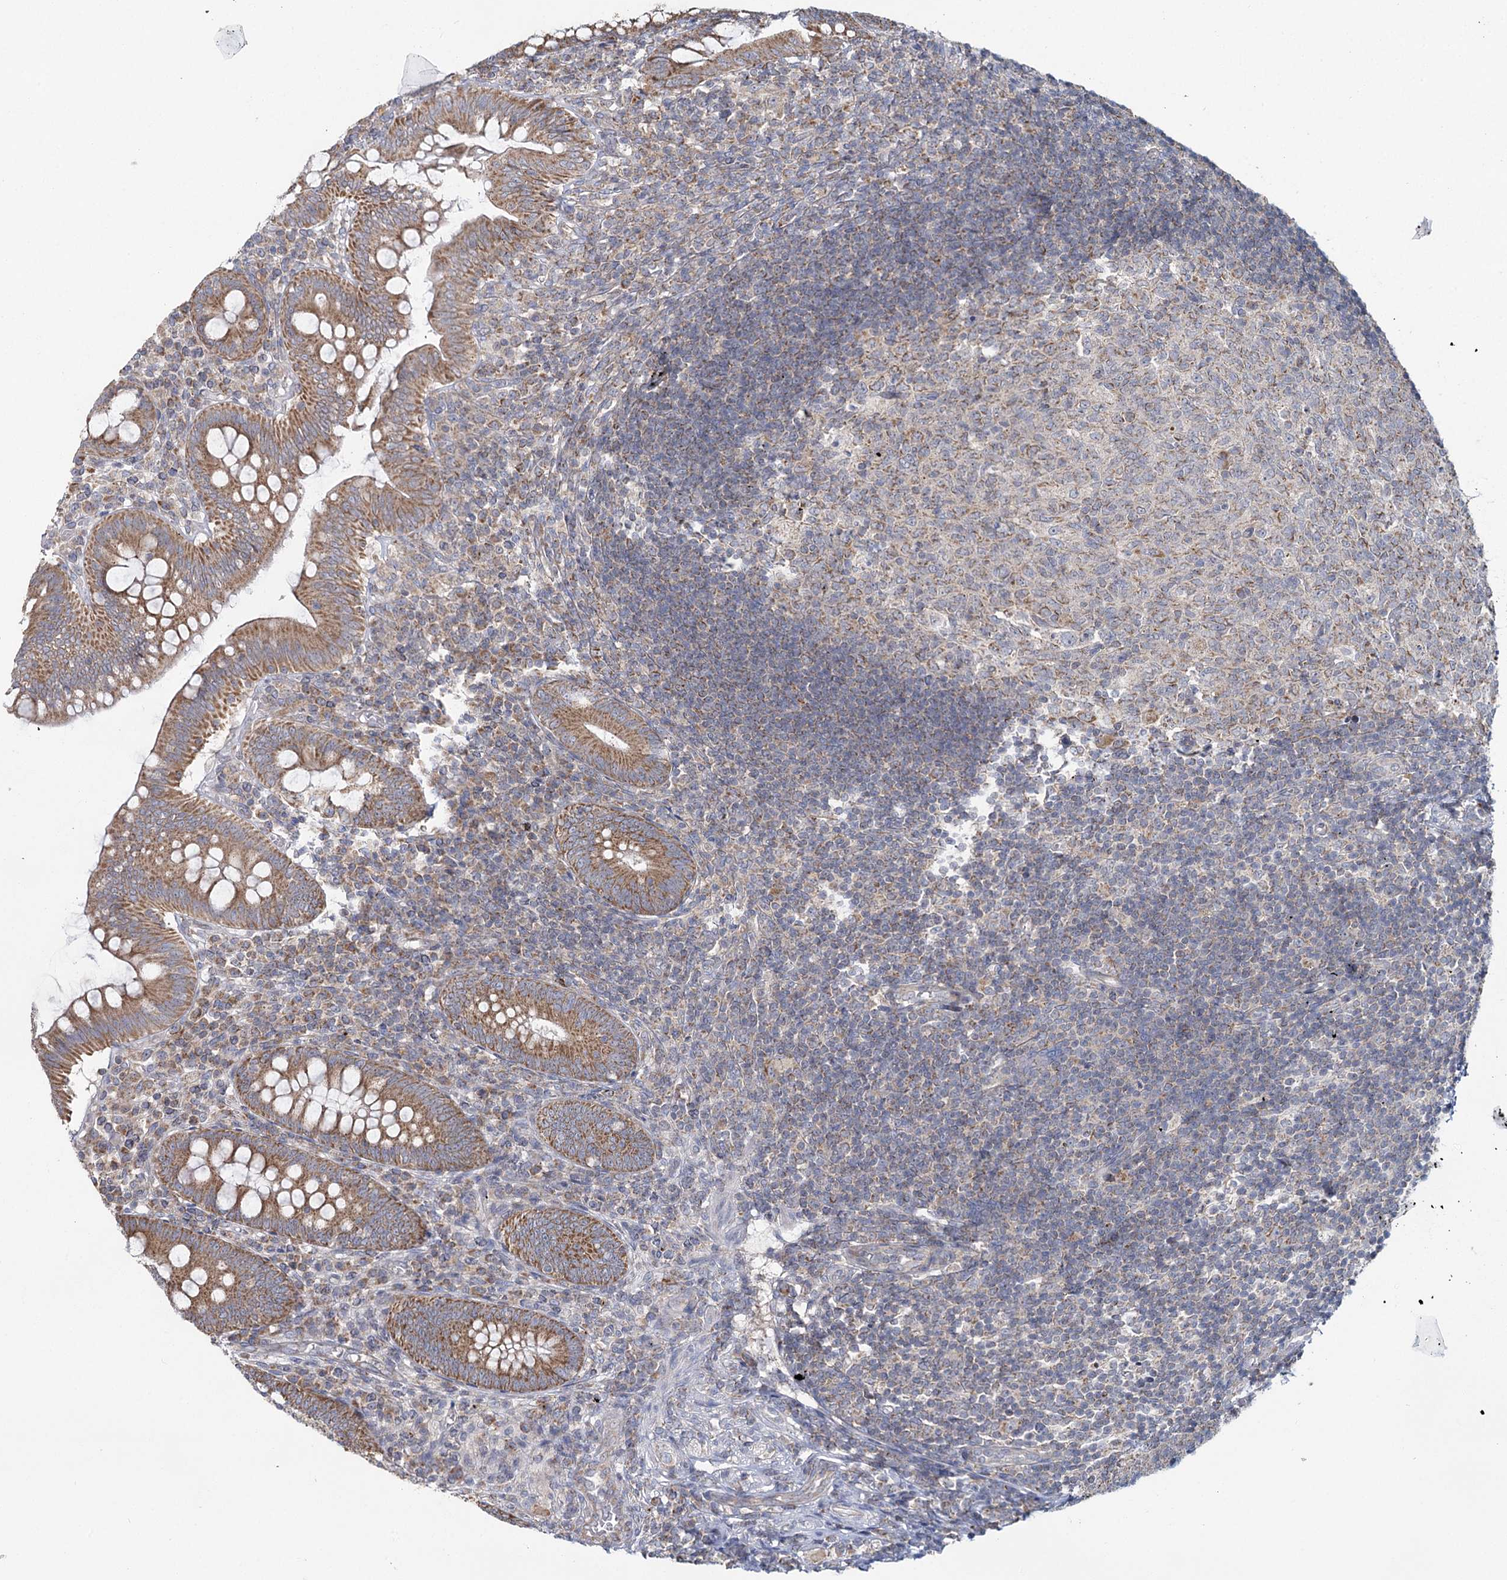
{"staining": {"intensity": "moderate", "quantity": ">75%", "location": "cytoplasmic/membranous"}, "tissue": "appendix", "cell_type": "Glandular cells", "image_type": "normal", "snomed": [{"axis": "morphology", "description": "Normal tissue, NOS"}, {"axis": "topography", "description": "Appendix"}], "caption": "IHC staining of benign appendix, which demonstrates medium levels of moderate cytoplasmic/membranous positivity in about >75% of glandular cells indicating moderate cytoplasmic/membranous protein positivity. The staining was performed using DAB (3,3'-diaminobenzidine) (brown) for protein detection and nuclei were counterstained in hematoxylin (blue).", "gene": "ACOX2", "patient": {"sex": "male", "age": 14}}